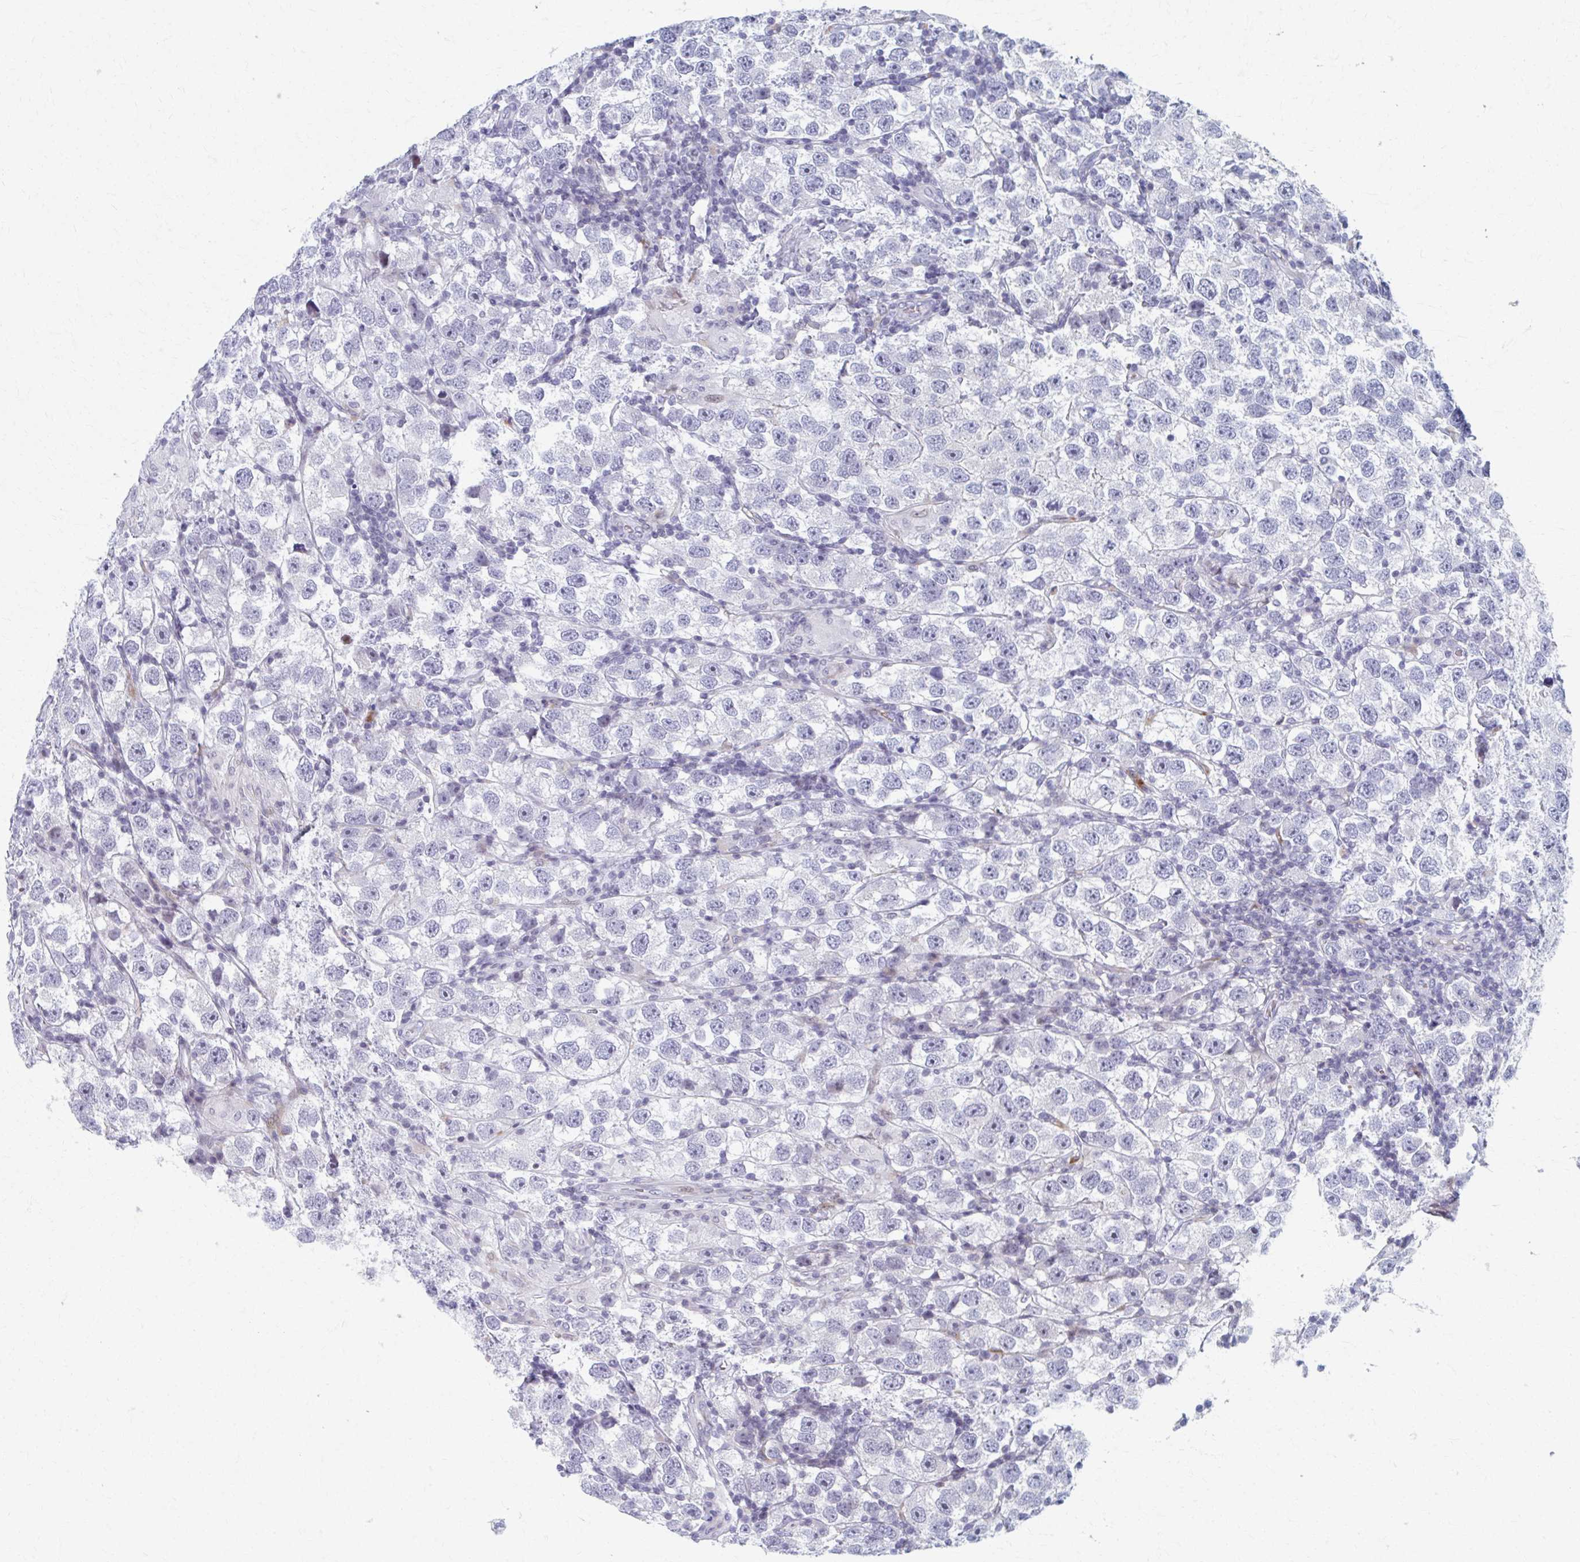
{"staining": {"intensity": "negative", "quantity": "none", "location": "none"}, "tissue": "testis cancer", "cell_type": "Tumor cells", "image_type": "cancer", "snomed": [{"axis": "morphology", "description": "Seminoma, NOS"}, {"axis": "topography", "description": "Testis"}], "caption": "Human seminoma (testis) stained for a protein using IHC shows no positivity in tumor cells.", "gene": "ABHD16B", "patient": {"sex": "male", "age": 26}}